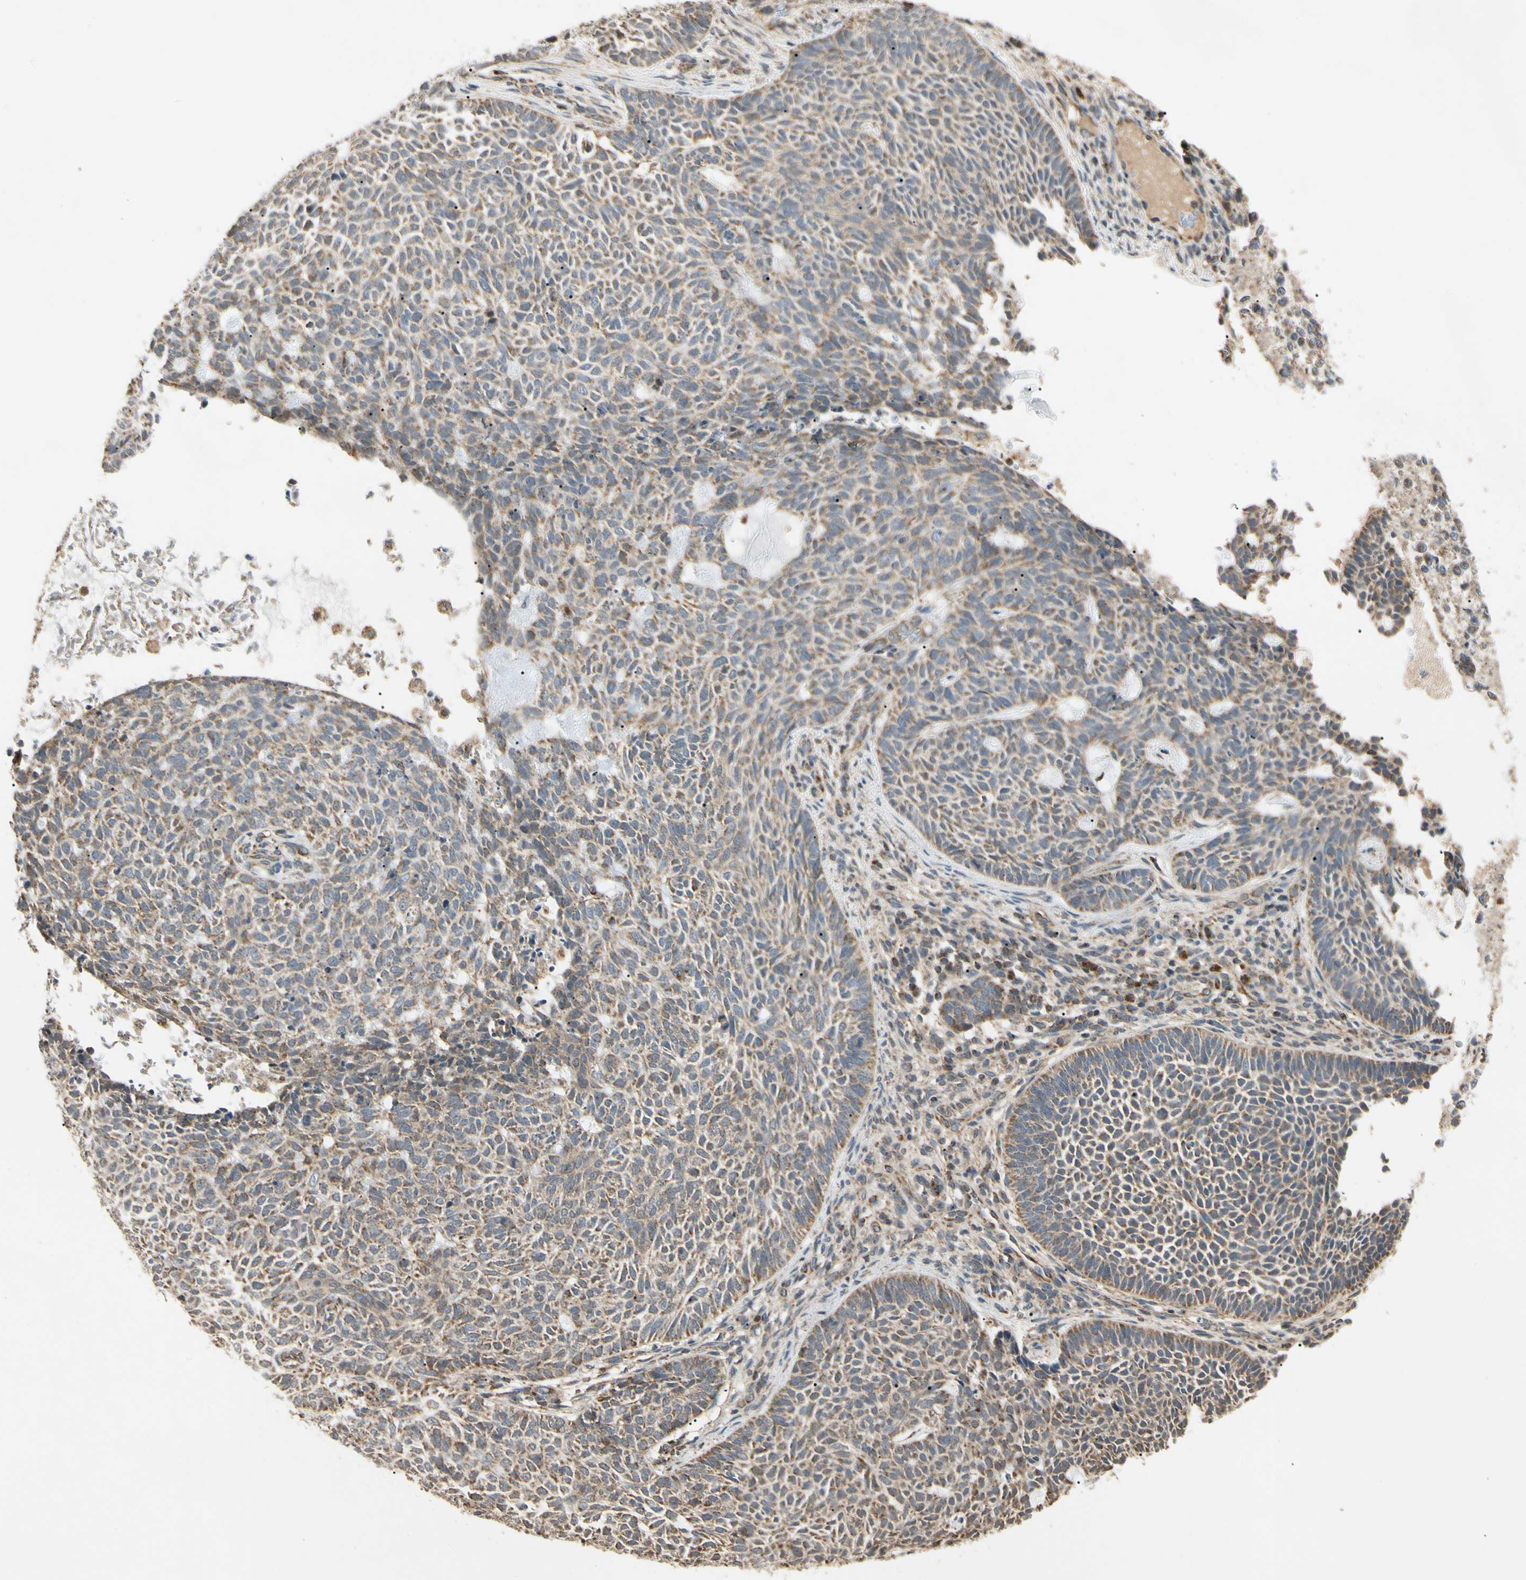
{"staining": {"intensity": "weak", "quantity": ">75%", "location": "cytoplasmic/membranous"}, "tissue": "skin cancer", "cell_type": "Tumor cells", "image_type": "cancer", "snomed": [{"axis": "morphology", "description": "Basal cell carcinoma"}, {"axis": "topography", "description": "Skin"}], "caption": "High-magnification brightfield microscopy of skin basal cell carcinoma stained with DAB (brown) and counterstained with hematoxylin (blue). tumor cells exhibit weak cytoplasmic/membranous expression is identified in about>75% of cells.", "gene": "PRDX5", "patient": {"sex": "male", "age": 87}}